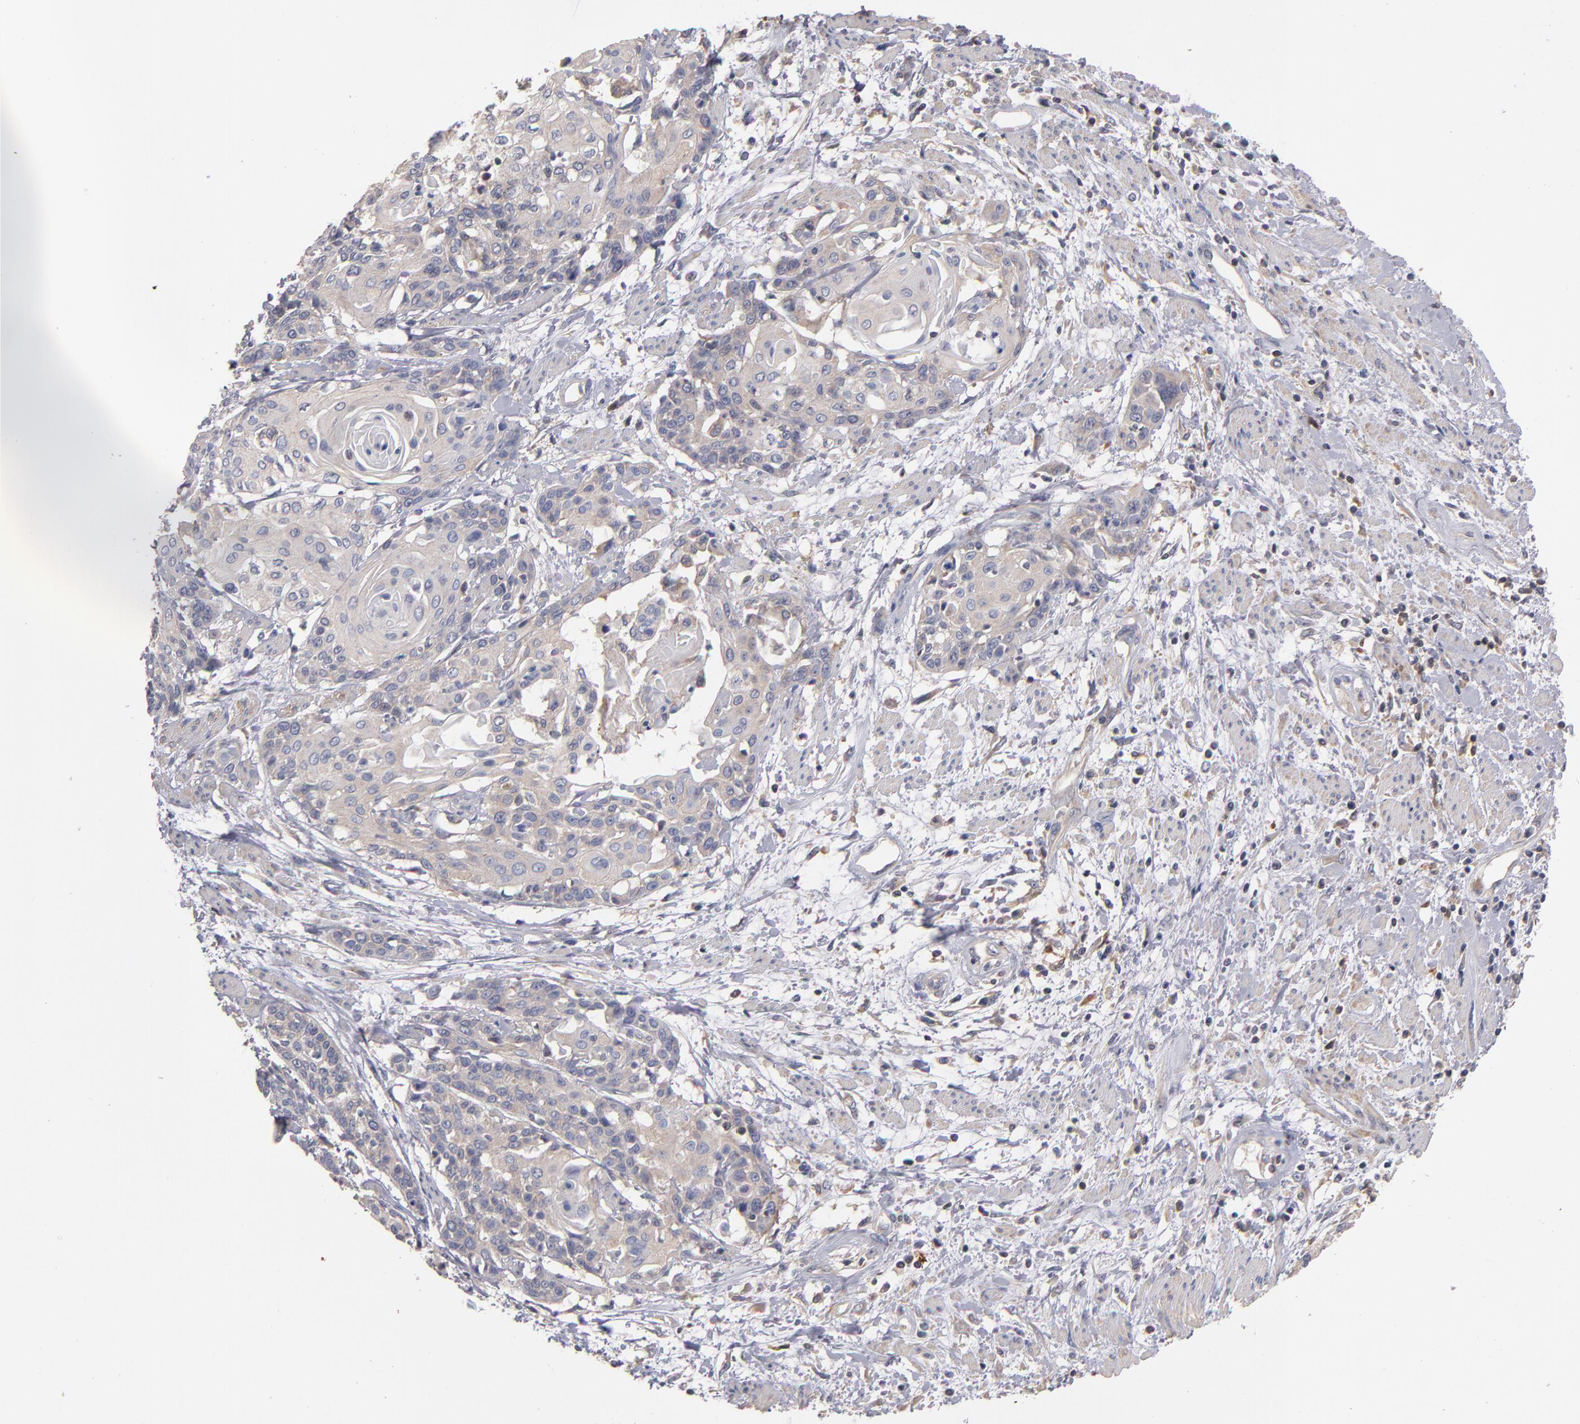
{"staining": {"intensity": "weak", "quantity": "25%-75%", "location": "cytoplasmic/membranous"}, "tissue": "cervical cancer", "cell_type": "Tumor cells", "image_type": "cancer", "snomed": [{"axis": "morphology", "description": "Squamous cell carcinoma, NOS"}, {"axis": "topography", "description": "Cervix"}], "caption": "DAB immunohistochemical staining of human squamous cell carcinoma (cervical) displays weak cytoplasmic/membranous protein expression in approximately 25%-75% of tumor cells. (DAB IHC, brown staining for protein, blue staining for nuclei).", "gene": "DACT1", "patient": {"sex": "female", "age": 57}}